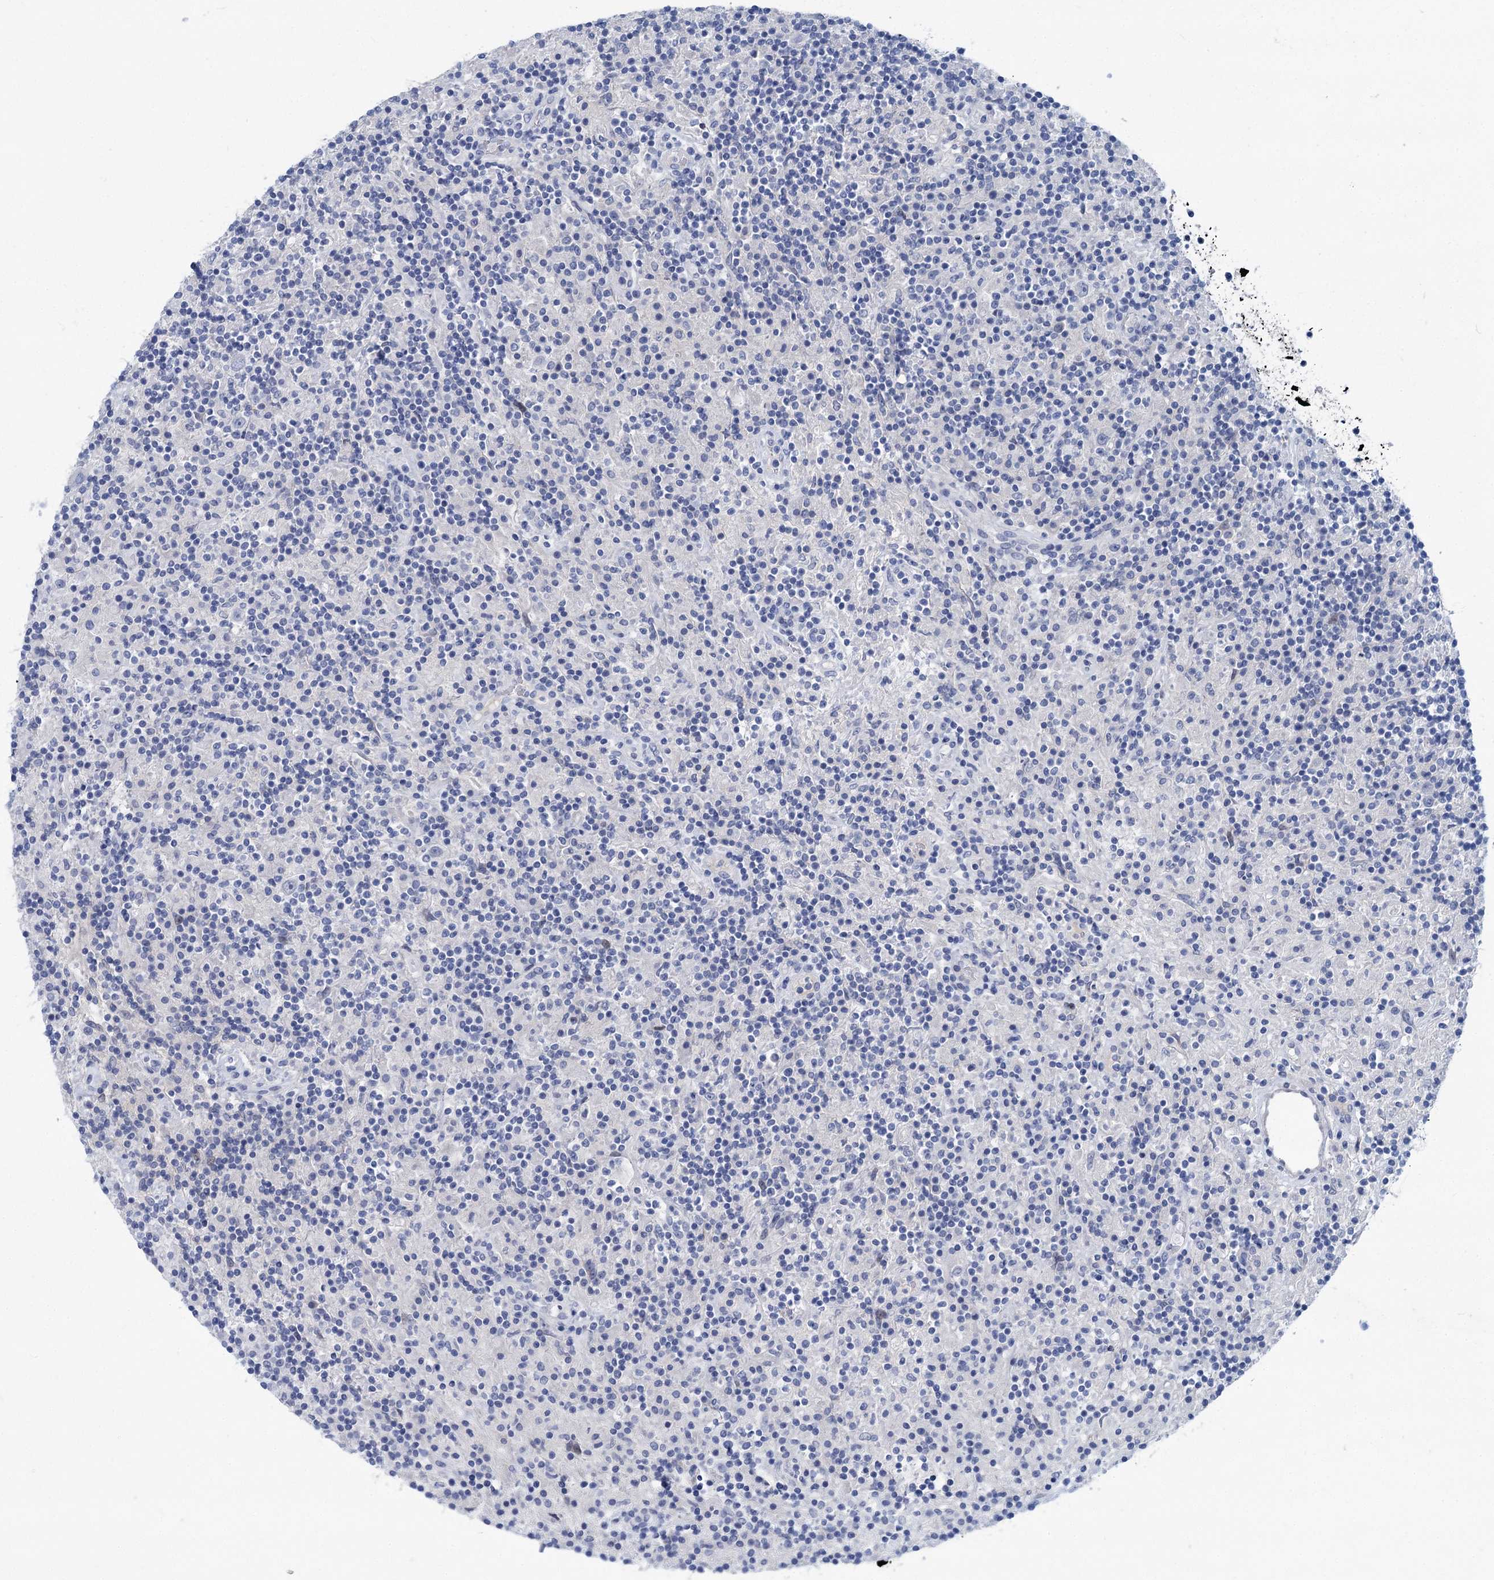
{"staining": {"intensity": "negative", "quantity": "none", "location": "none"}, "tissue": "lymphoma", "cell_type": "Tumor cells", "image_type": "cancer", "snomed": [{"axis": "morphology", "description": "Hodgkin's disease, NOS"}, {"axis": "topography", "description": "Lymph node"}], "caption": "This image is of lymphoma stained with immunohistochemistry (IHC) to label a protein in brown with the nuclei are counter-stained blue. There is no positivity in tumor cells.", "gene": "CHDH", "patient": {"sex": "male", "age": 70}}